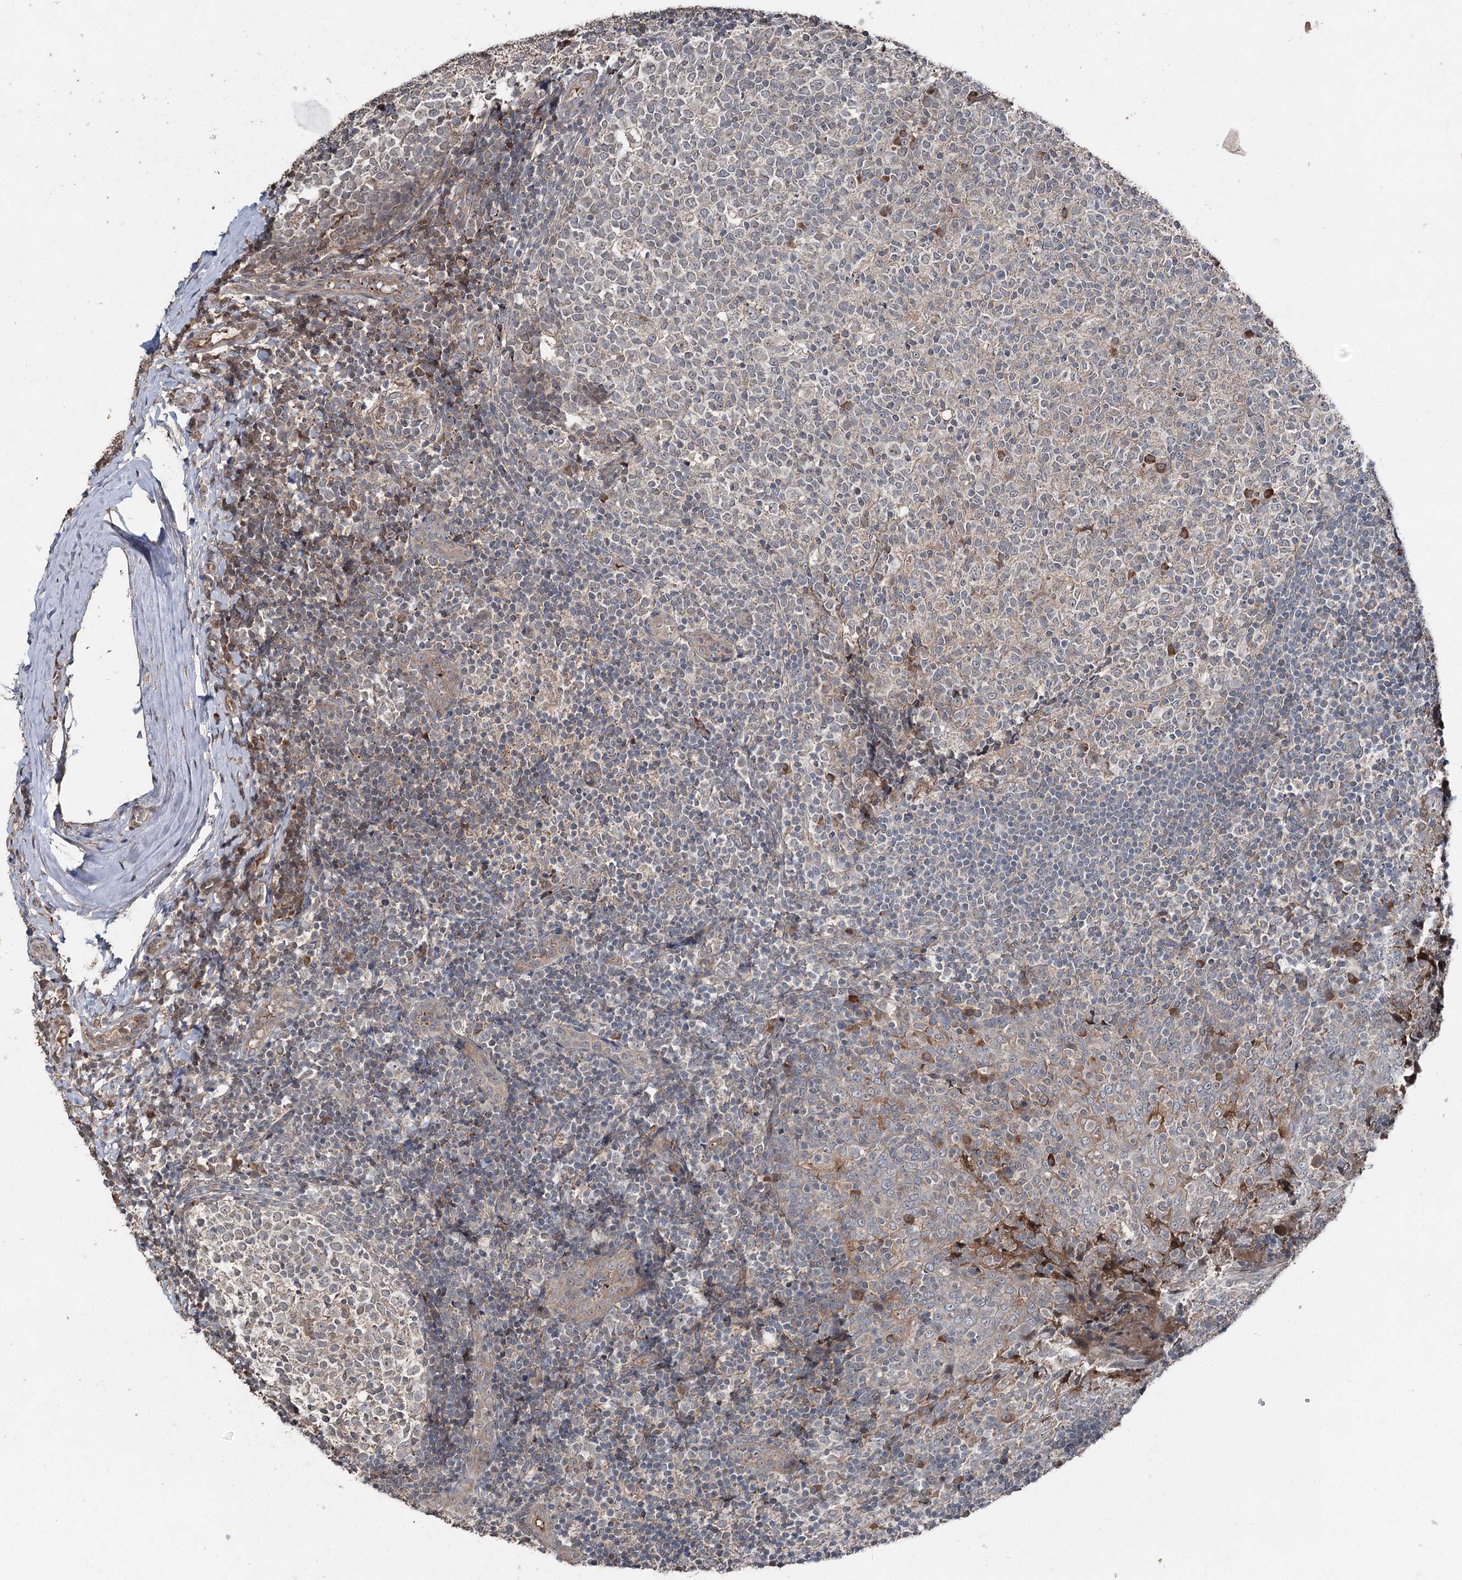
{"staining": {"intensity": "moderate", "quantity": "<25%", "location": "cytoplasmic/membranous"}, "tissue": "tonsil", "cell_type": "Germinal center cells", "image_type": "normal", "snomed": [{"axis": "morphology", "description": "Normal tissue, NOS"}, {"axis": "topography", "description": "Tonsil"}], "caption": "Human tonsil stained with a brown dye demonstrates moderate cytoplasmic/membranous positive staining in approximately <25% of germinal center cells.", "gene": "MAPK8IP2", "patient": {"sex": "female", "age": 19}}